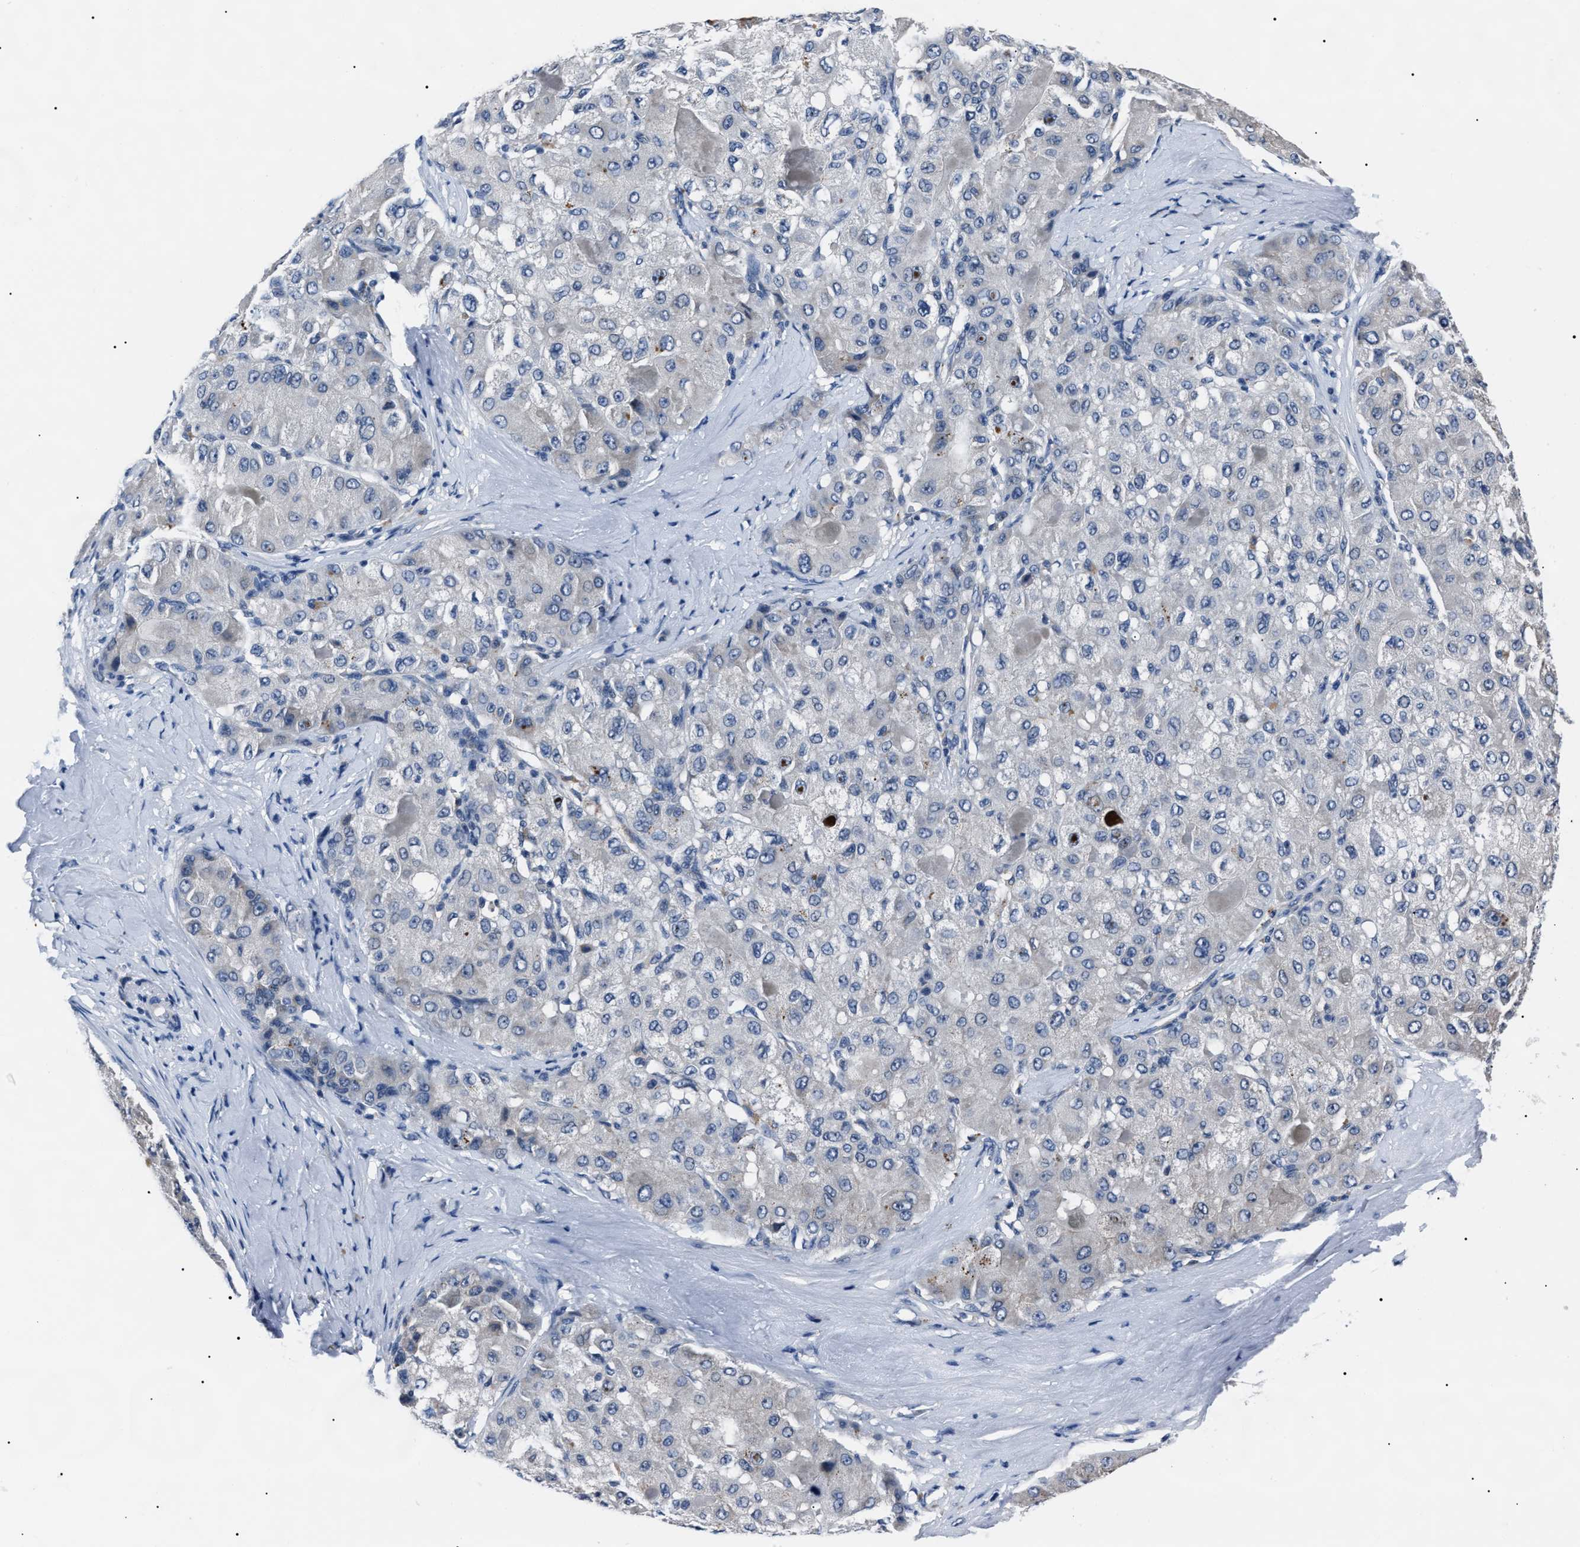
{"staining": {"intensity": "negative", "quantity": "none", "location": "none"}, "tissue": "liver cancer", "cell_type": "Tumor cells", "image_type": "cancer", "snomed": [{"axis": "morphology", "description": "Carcinoma, Hepatocellular, NOS"}, {"axis": "topography", "description": "Liver"}], "caption": "The immunohistochemistry (IHC) image has no significant positivity in tumor cells of liver hepatocellular carcinoma tissue.", "gene": "LRWD1", "patient": {"sex": "male", "age": 80}}